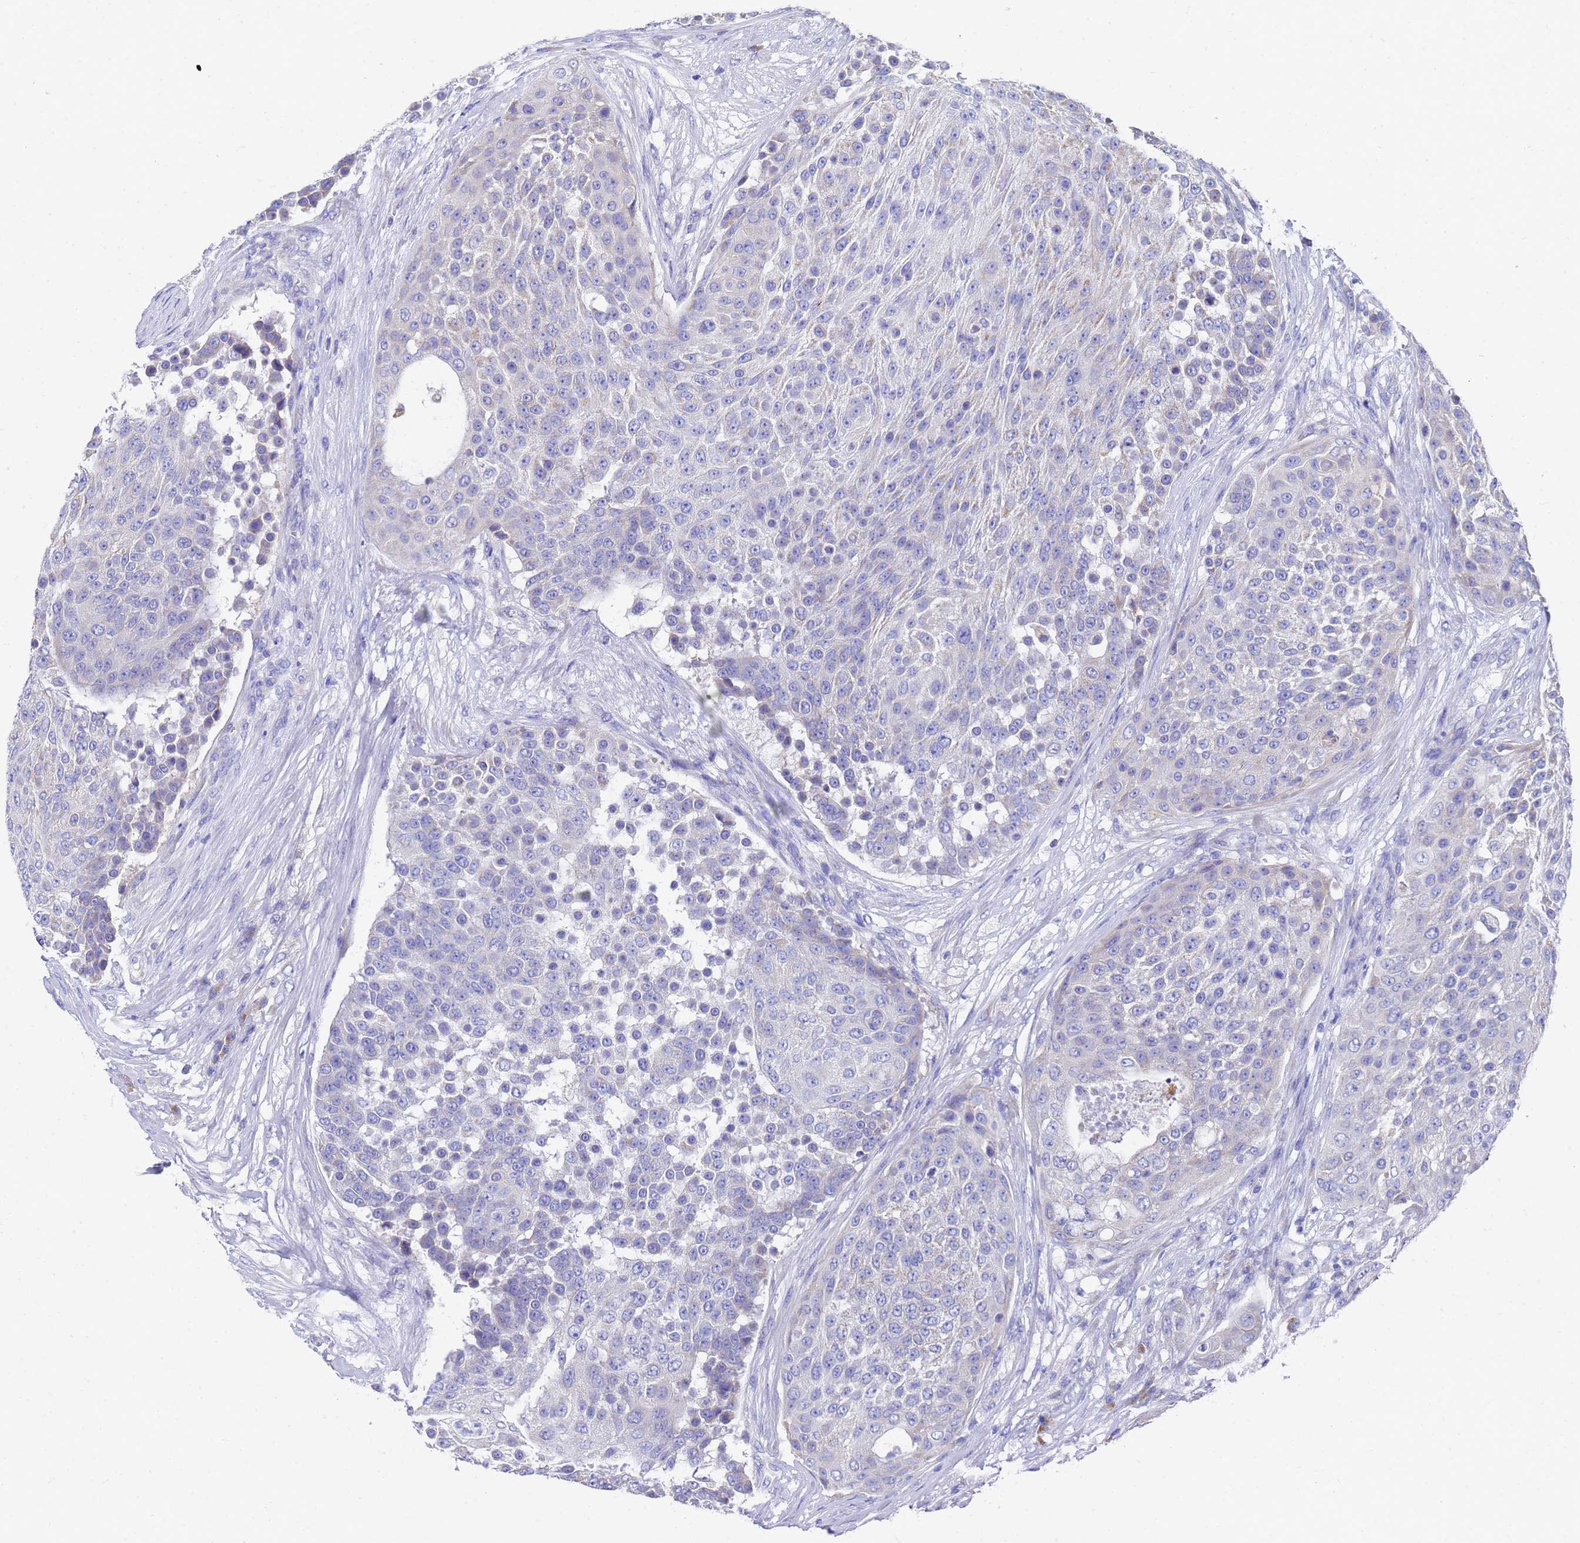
{"staining": {"intensity": "negative", "quantity": "none", "location": "none"}, "tissue": "urothelial cancer", "cell_type": "Tumor cells", "image_type": "cancer", "snomed": [{"axis": "morphology", "description": "Urothelial carcinoma, High grade"}, {"axis": "topography", "description": "Urinary bladder"}], "caption": "The IHC micrograph has no significant expression in tumor cells of high-grade urothelial carcinoma tissue.", "gene": "TM4SF4", "patient": {"sex": "female", "age": 63}}